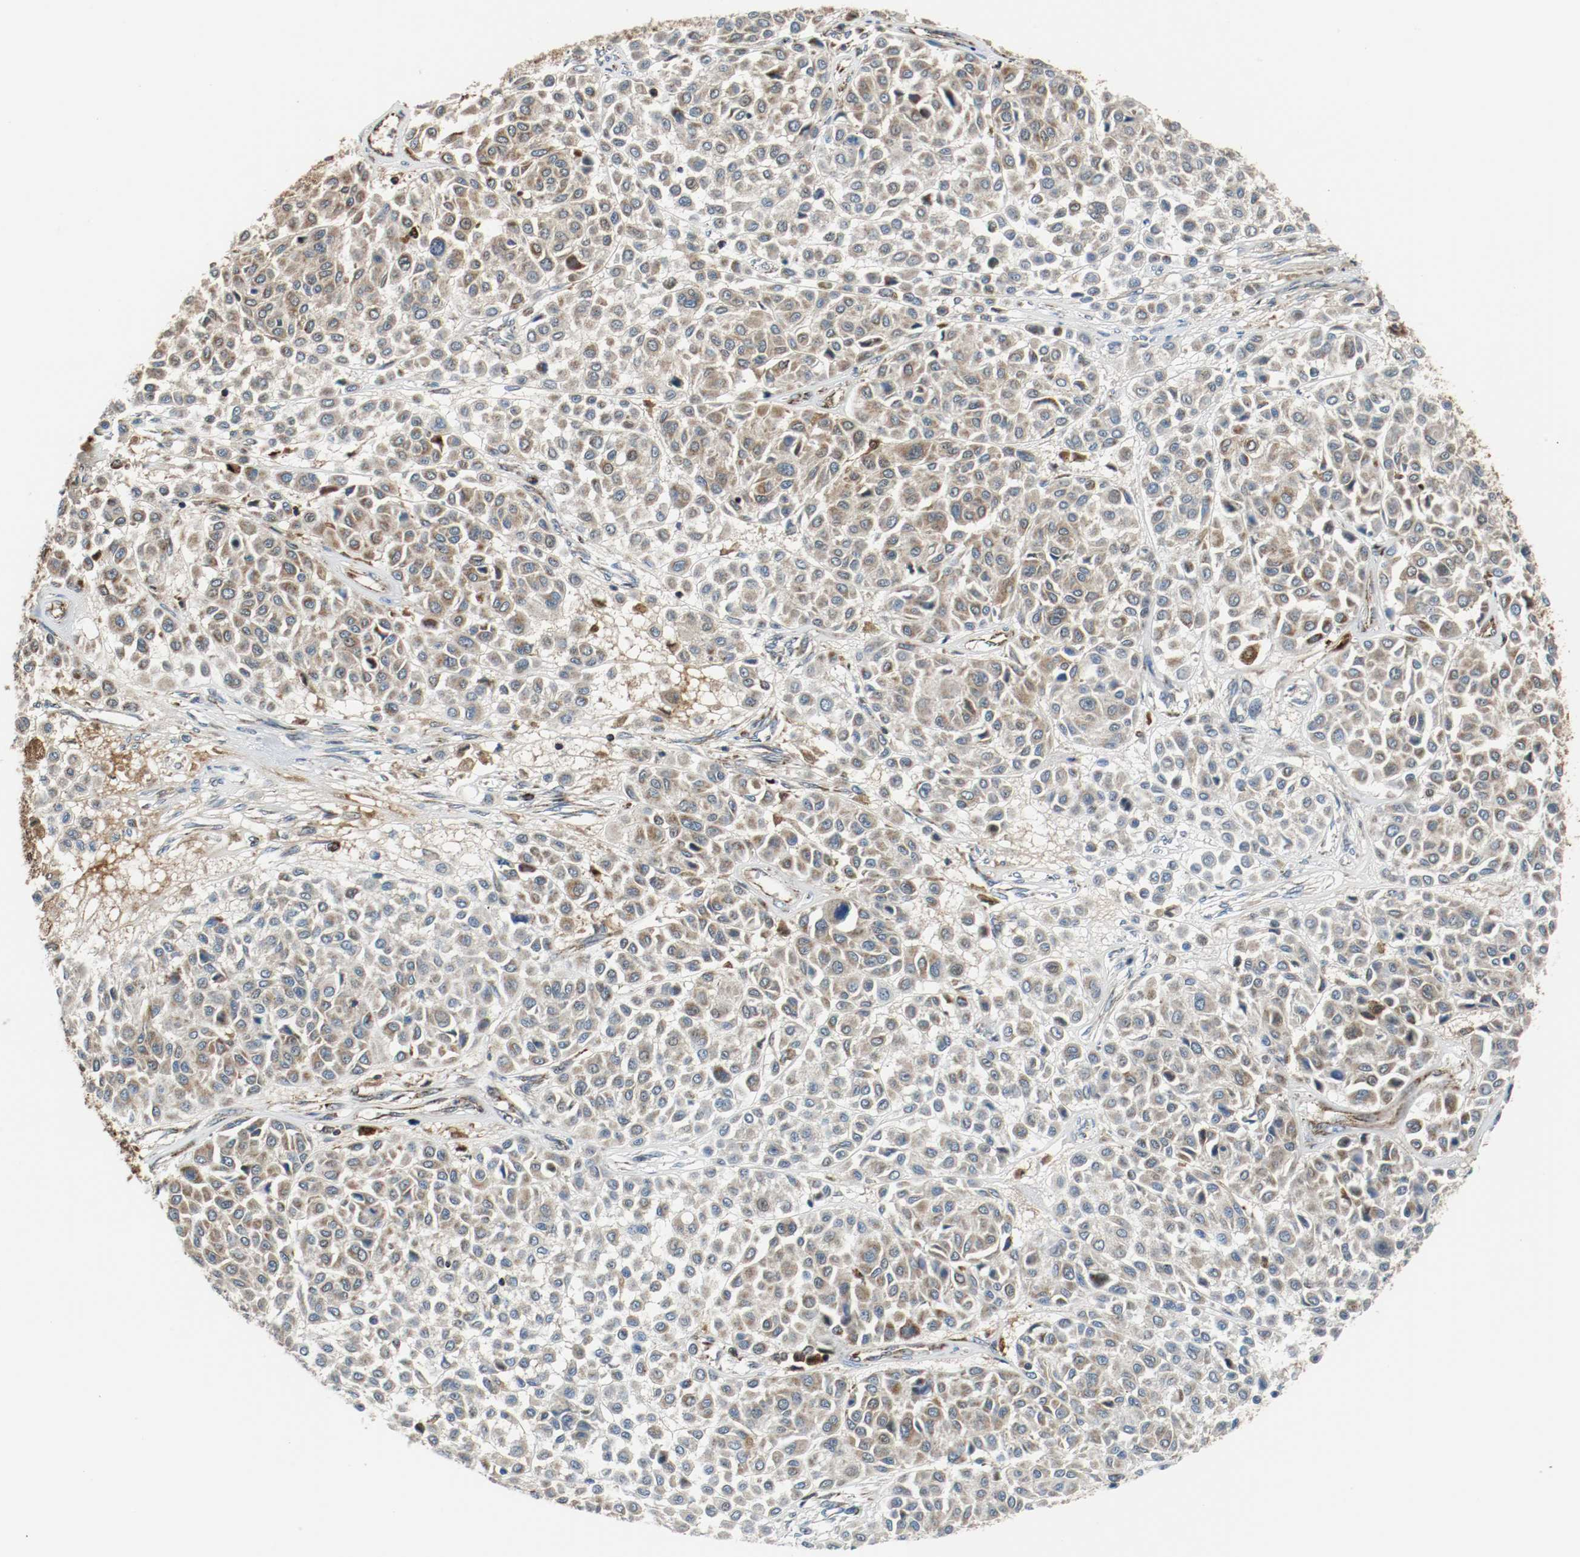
{"staining": {"intensity": "moderate", "quantity": ">75%", "location": "cytoplasmic/membranous"}, "tissue": "melanoma", "cell_type": "Tumor cells", "image_type": "cancer", "snomed": [{"axis": "morphology", "description": "Malignant melanoma, Metastatic site"}, {"axis": "topography", "description": "Soft tissue"}], "caption": "Immunohistochemical staining of human melanoma reveals medium levels of moderate cytoplasmic/membranous expression in about >75% of tumor cells. The staining was performed using DAB (3,3'-diaminobenzidine), with brown indicating positive protein expression. Nuclei are stained blue with hematoxylin.", "gene": "TXNRD1", "patient": {"sex": "male", "age": 41}}